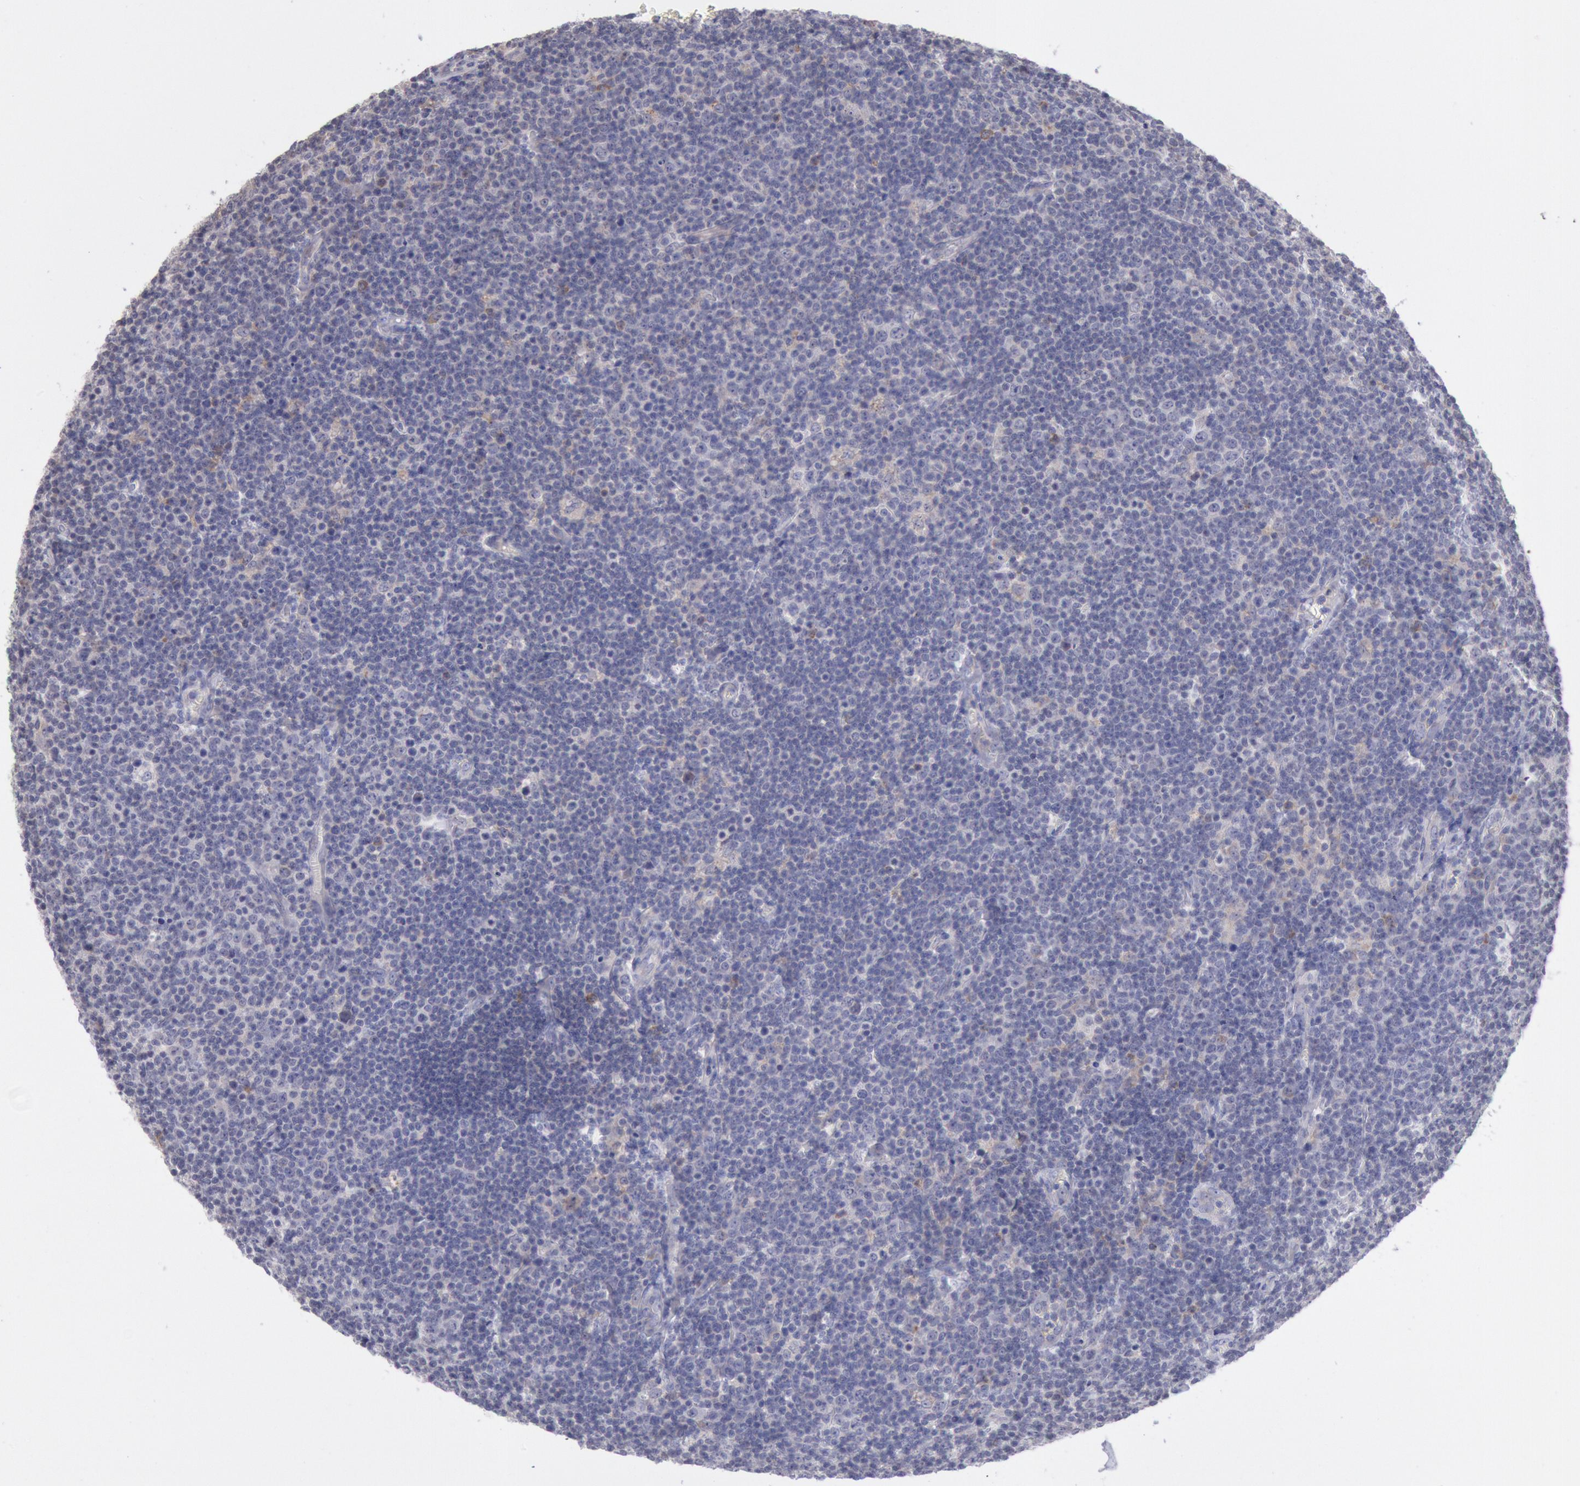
{"staining": {"intensity": "negative", "quantity": "none", "location": "none"}, "tissue": "lymphoma", "cell_type": "Tumor cells", "image_type": "cancer", "snomed": [{"axis": "morphology", "description": "Malignant lymphoma, non-Hodgkin's type, Low grade"}, {"axis": "topography", "description": "Lymph node"}], "caption": "Tumor cells are negative for brown protein staining in lymphoma. (Stains: DAB IHC with hematoxylin counter stain, Microscopy: brightfield microscopy at high magnification).", "gene": "GAL3ST1", "patient": {"sex": "male", "age": 74}}